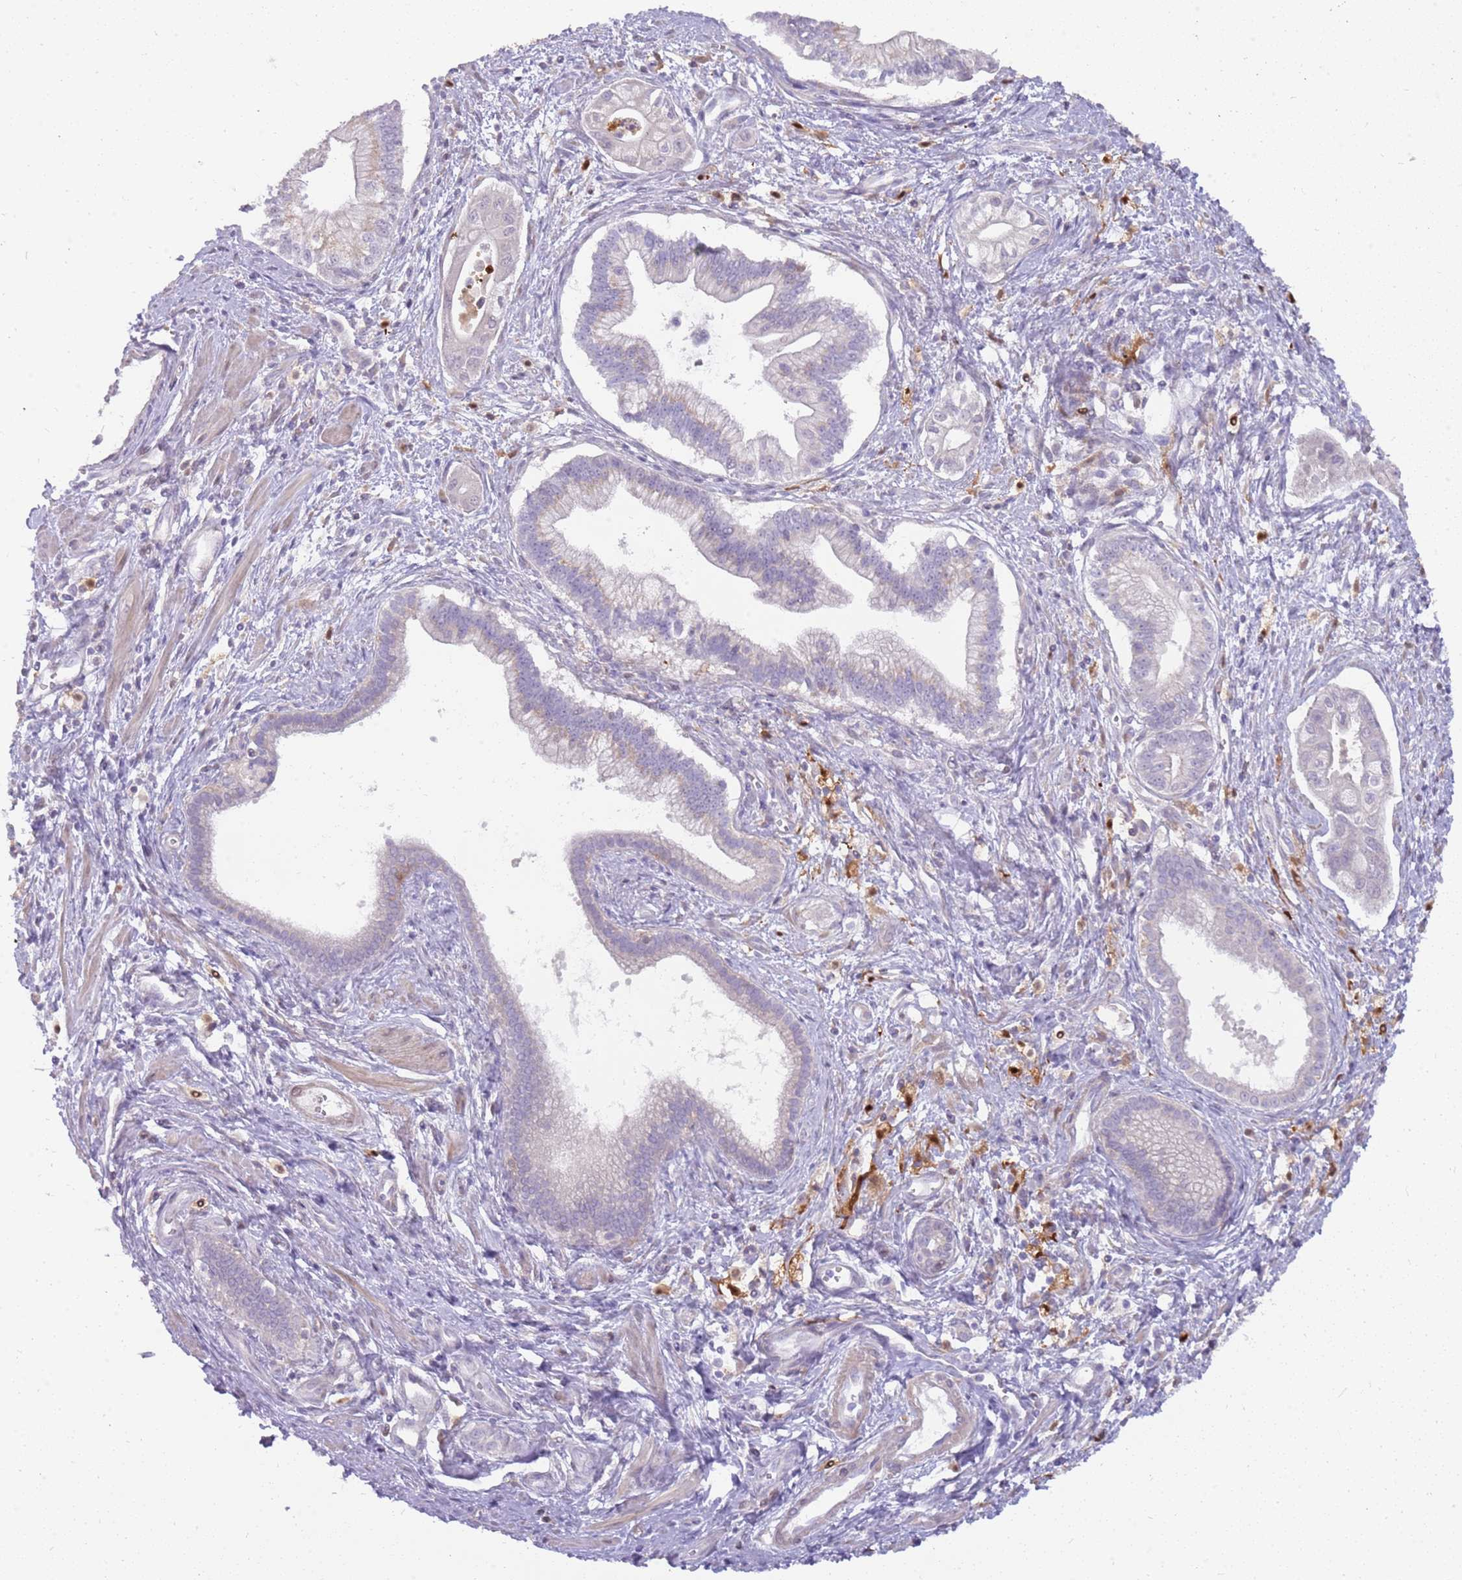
{"staining": {"intensity": "negative", "quantity": "none", "location": "none"}, "tissue": "pancreatic cancer", "cell_type": "Tumor cells", "image_type": "cancer", "snomed": [{"axis": "morphology", "description": "Adenocarcinoma, NOS"}, {"axis": "topography", "description": "Pancreas"}], "caption": "IHC of pancreatic adenocarcinoma reveals no expression in tumor cells. (Brightfield microscopy of DAB (3,3'-diaminobenzidine) immunohistochemistry at high magnification).", "gene": "DIPK1C", "patient": {"sex": "male", "age": 78}}